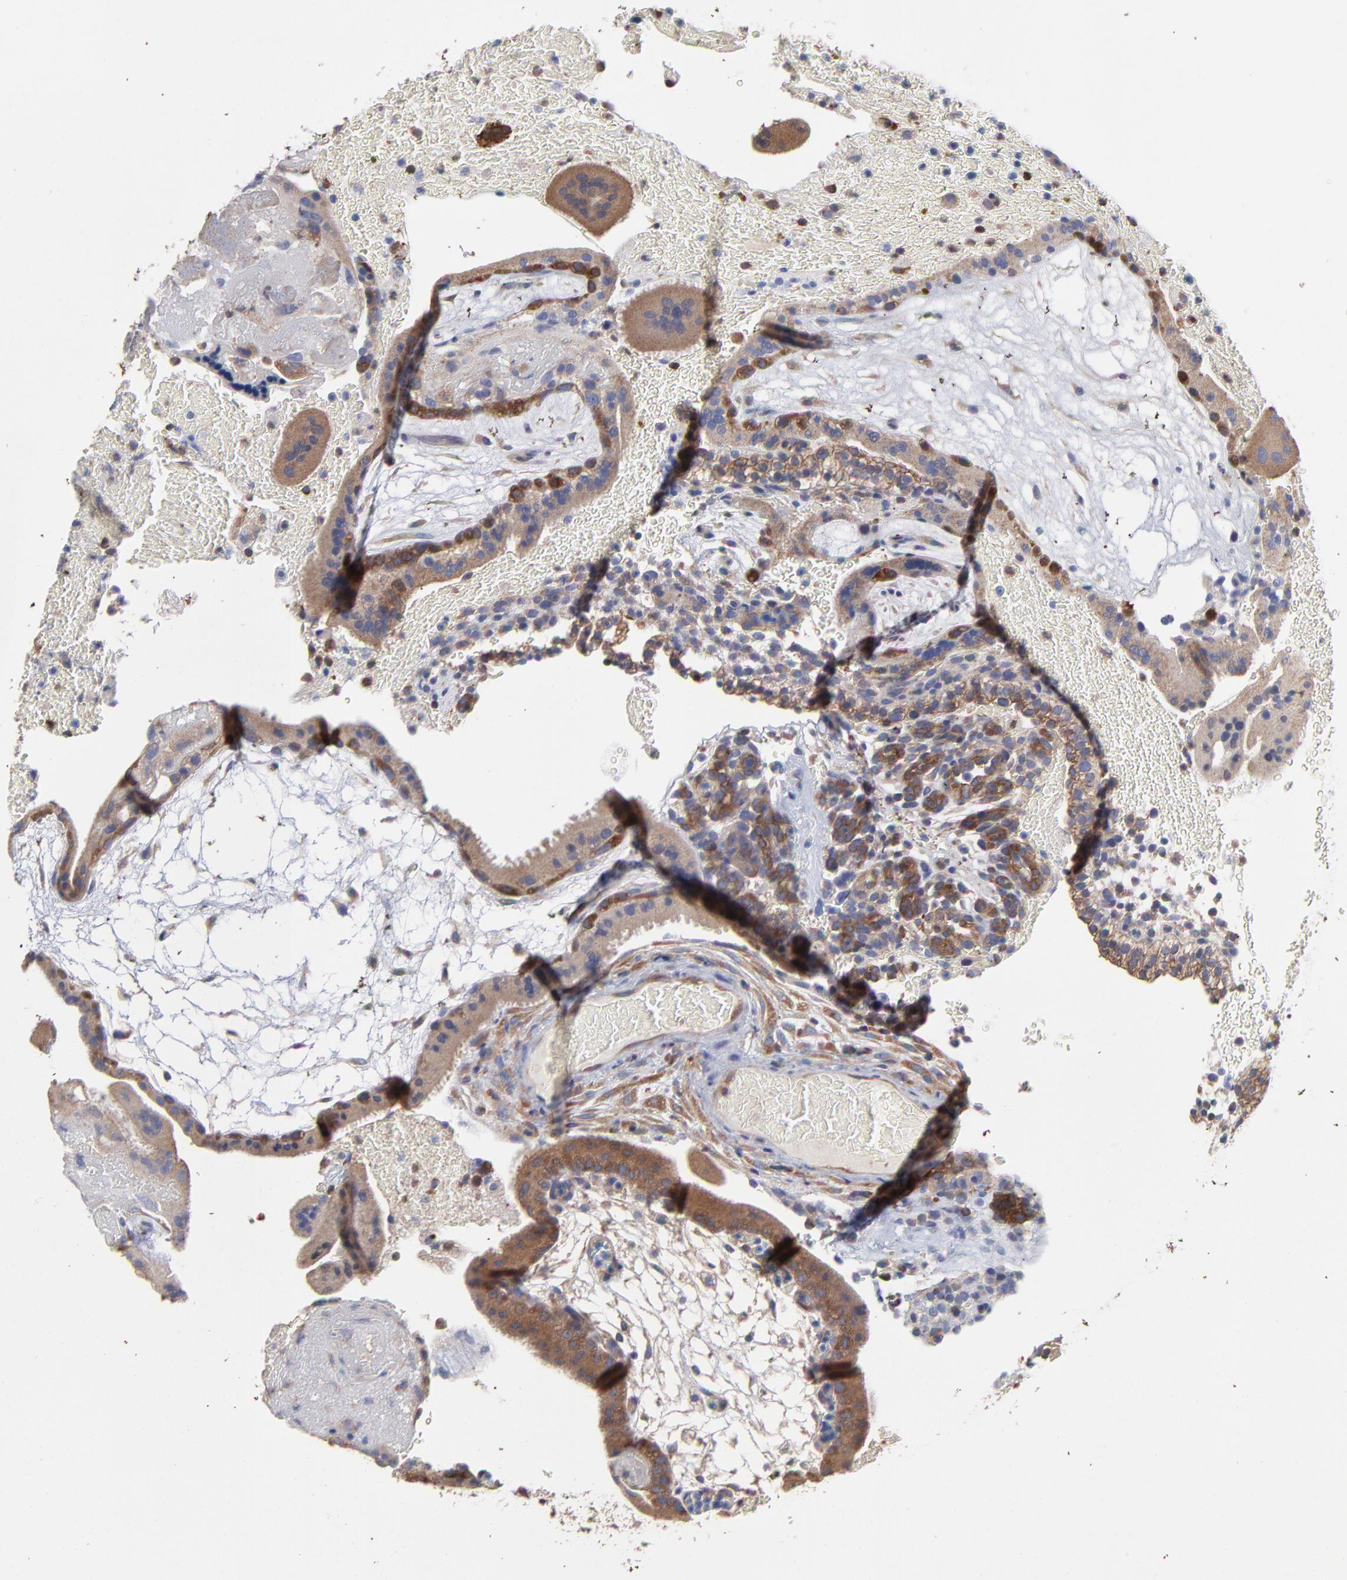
{"staining": {"intensity": "strong", "quantity": "<25%", "location": "cytoplasmic/membranous"}, "tissue": "placenta", "cell_type": "Trophoblastic cells", "image_type": "normal", "snomed": [{"axis": "morphology", "description": "Normal tissue, NOS"}, {"axis": "topography", "description": "Placenta"}], "caption": "Immunohistochemistry (IHC) (DAB) staining of normal placenta demonstrates strong cytoplasmic/membranous protein staining in approximately <25% of trophoblastic cells. The staining is performed using DAB (3,3'-diaminobenzidine) brown chromogen to label protein expression. The nuclei are counter-stained blue using hematoxylin.", "gene": "NFKBIA", "patient": {"sex": "female", "age": 19}}